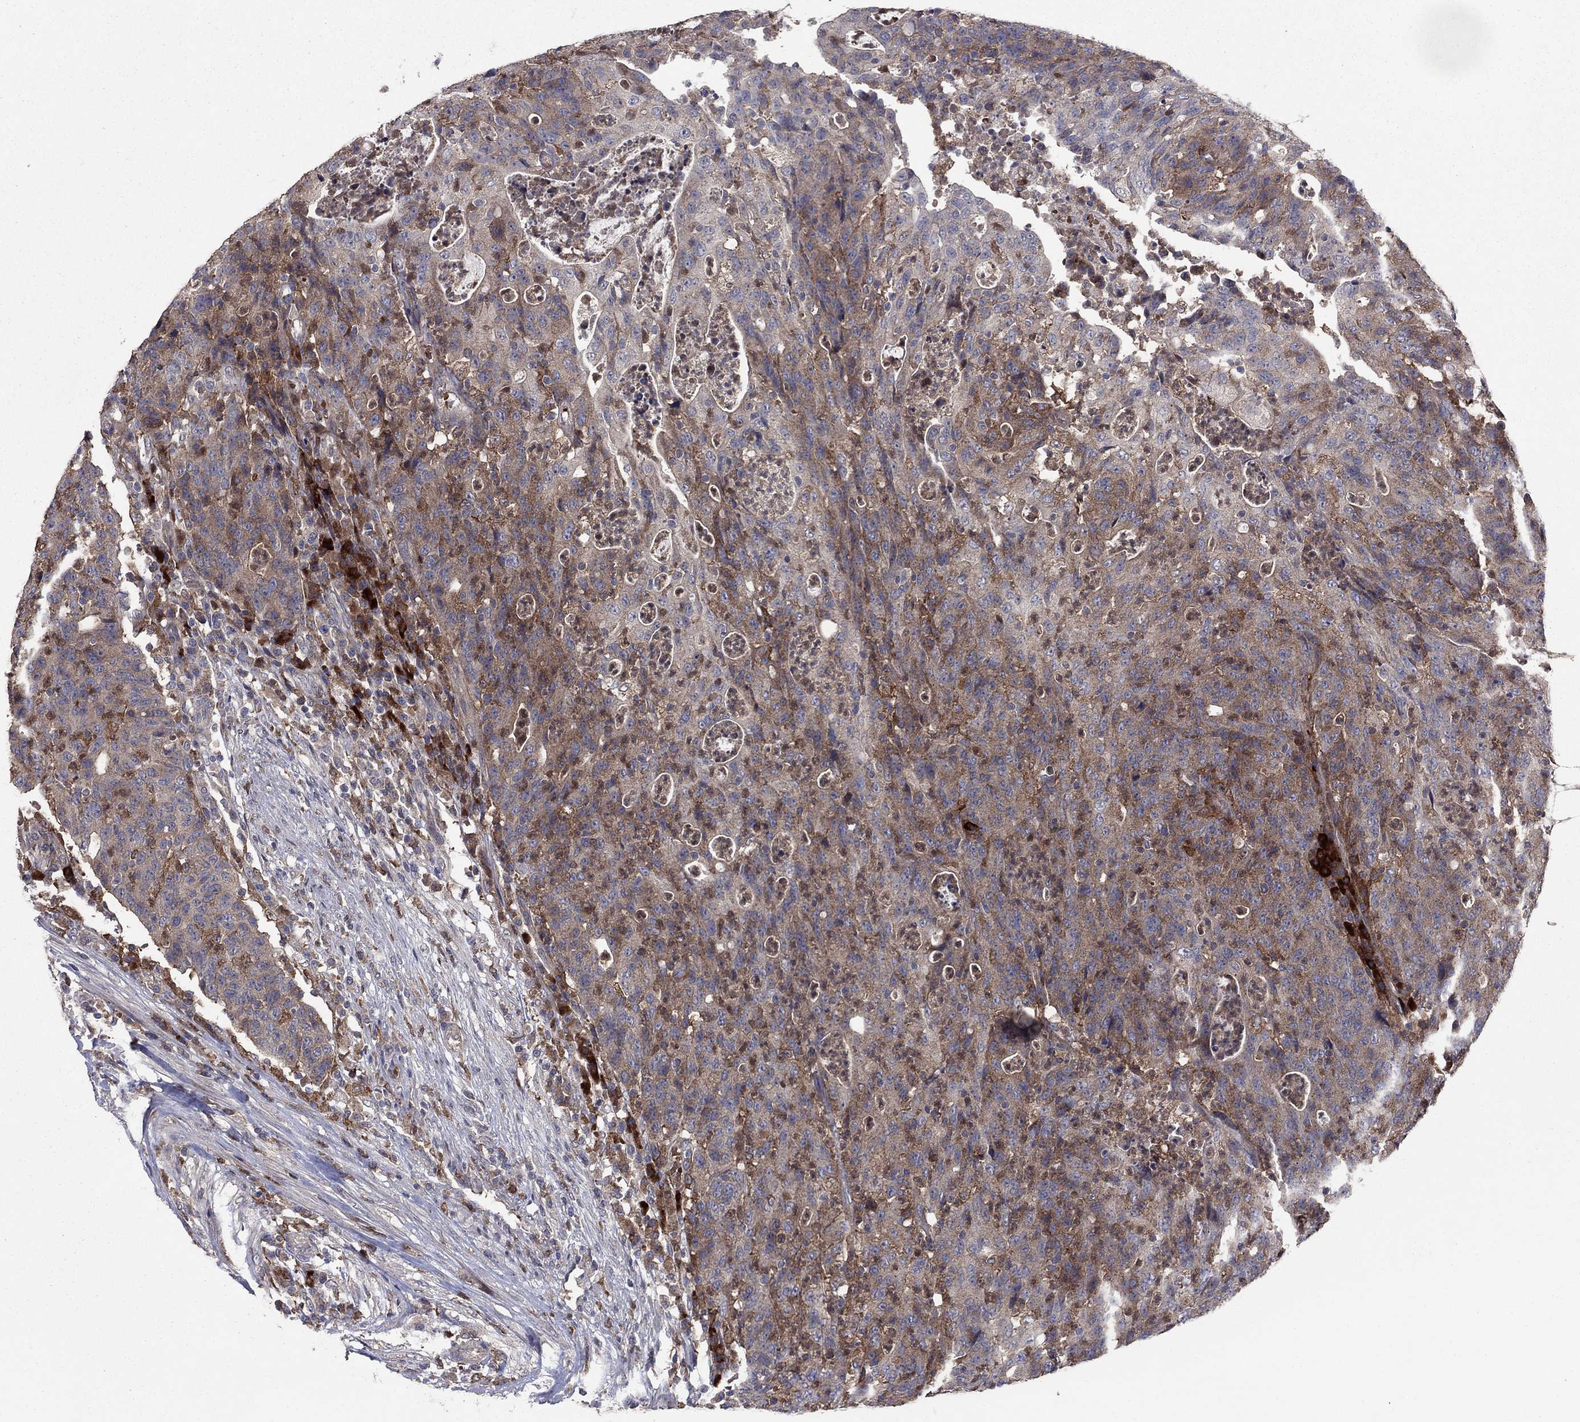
{"staining": {"intensity": "moderate", "quantity": "25%-75%", "location": "cytoplasmic/membranous"}, "tissue": "colorectal cancer", "cell_type": "Tumor cells", "image_type": "cancer", "snomed": [{"axis": "morphology", "description": "Adenocarcinoma, NOS"}, {"axis": "topography", "description": "Colon"}], "caption": "Immunohistochemical staining of human colorectal cancer reveals medium levels of moderate cytoplasmic/membranous expression in approximately 25%-75% of tumor cells.", "gene": "MEA1", "patient": {"sex": "male", "age": 70}}